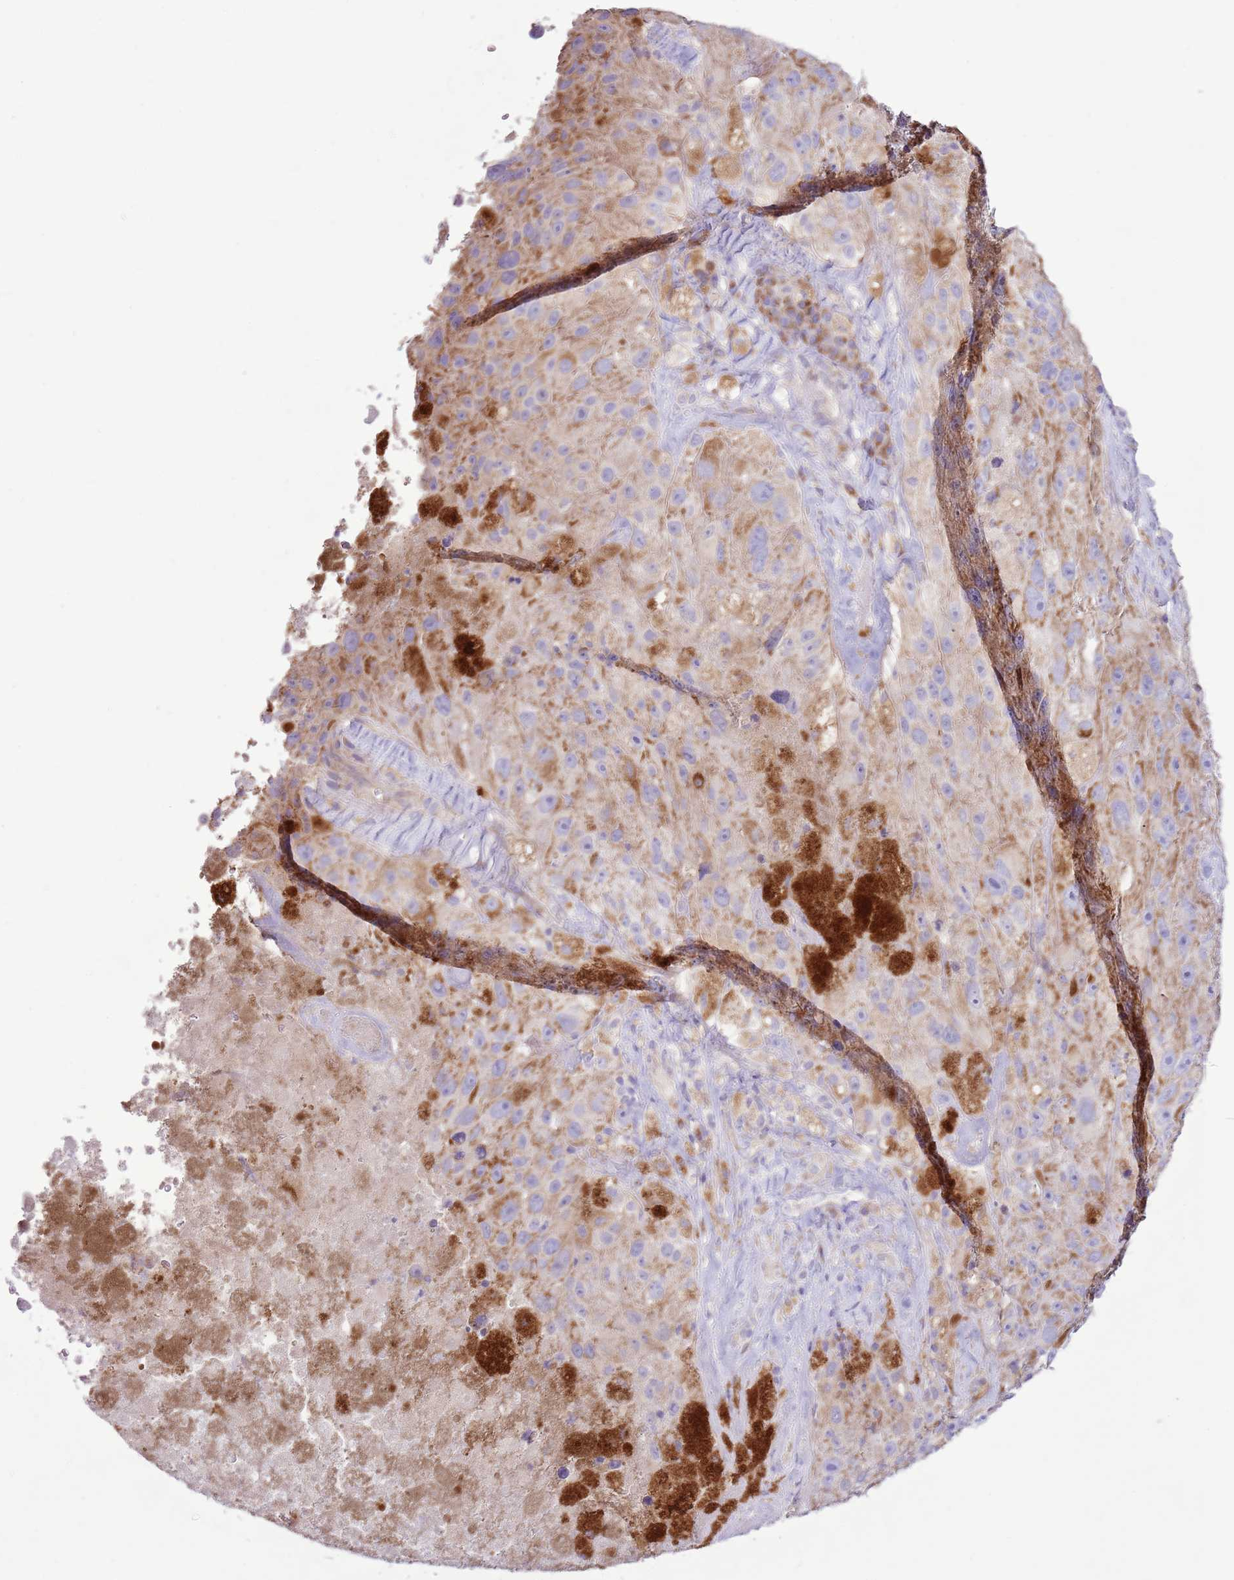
{"staining": {"intensity": "moderate", "quantity": "25%-75%", "location": "cytoplasmic/membranous"}, "tissue": "melanoma", "cell_type": "Tumor cells", "image_type": "cancer", "snomed": [{"axis": "morphology", "description": "Malignant melanoma, Metastatic site"}, {"axis": "topography", "description": "Lymph node"}], "caption": "Melanoma tissue reveals moderate cytoplasmic/membranous staining in about 25%-75% of tumor cells Using DAB (brown) and hematoxylin (blue) stains, captured at high magnification using brightfield microscopy.", "gene": "OAZ2", "patient": {"sex": "male", "age": 62}}